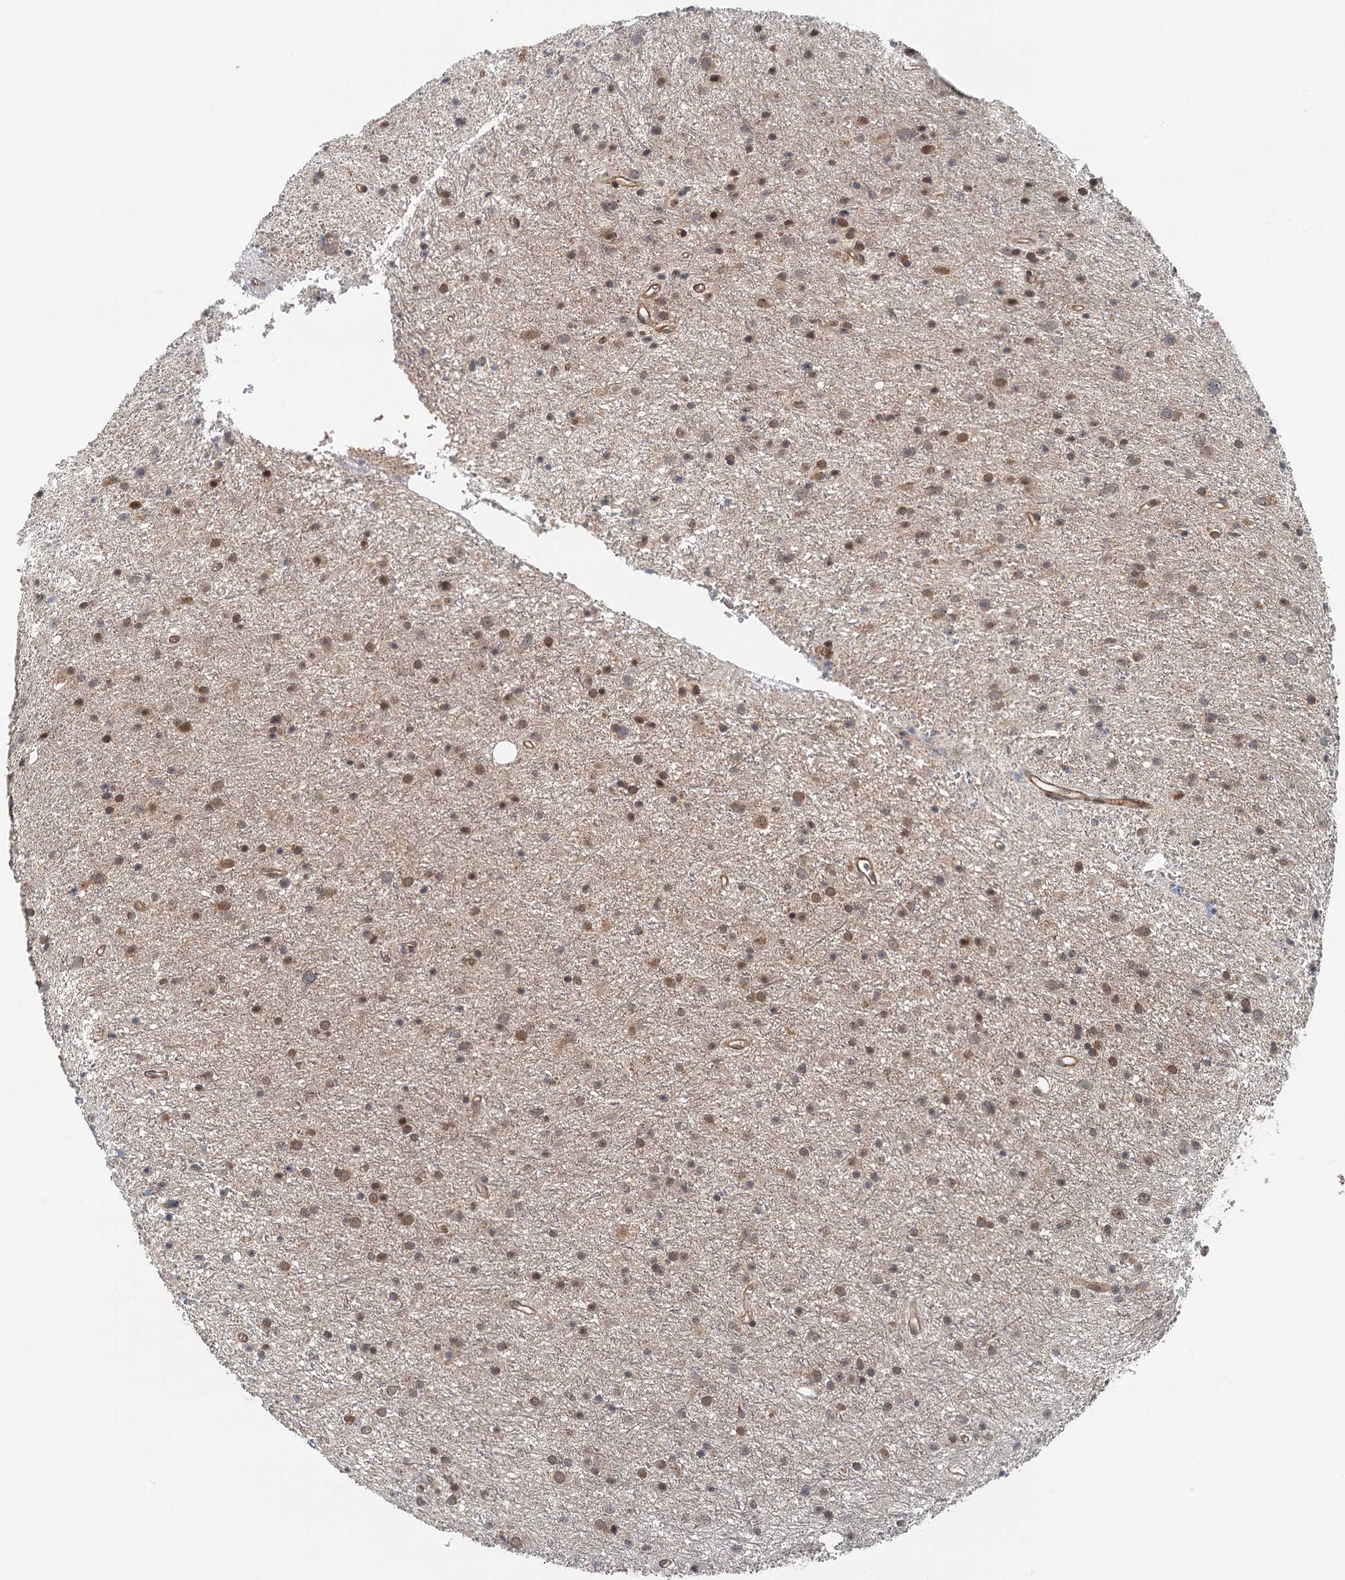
{"staining": {"intensity": "moderate", "quantity": ">75%", "location": "cytoplasmic/membranous,nuclear"}, "tissue": "glioma", "cell_type": "Tumor cells", "image_type": "cancer", "snomed": [{"axis": "morphology", "description": "Glioma, malignant, Low grade"}, {"axis": "topography", "description": "Cerebral cortex"}], "caption": "Immunohistochemical staining of human malignant low-grade glioma demonstrates moderate cytoplasmic/membranous and nuclear protein expression in approximately >75% of tumor cells. (DAB (3,3'-diaminobenzidine) IHC, brown staining for protein, blue staining for nuclei).", "gene": "TAS2R42", "patient": {"sex": "female", "age": 39}}